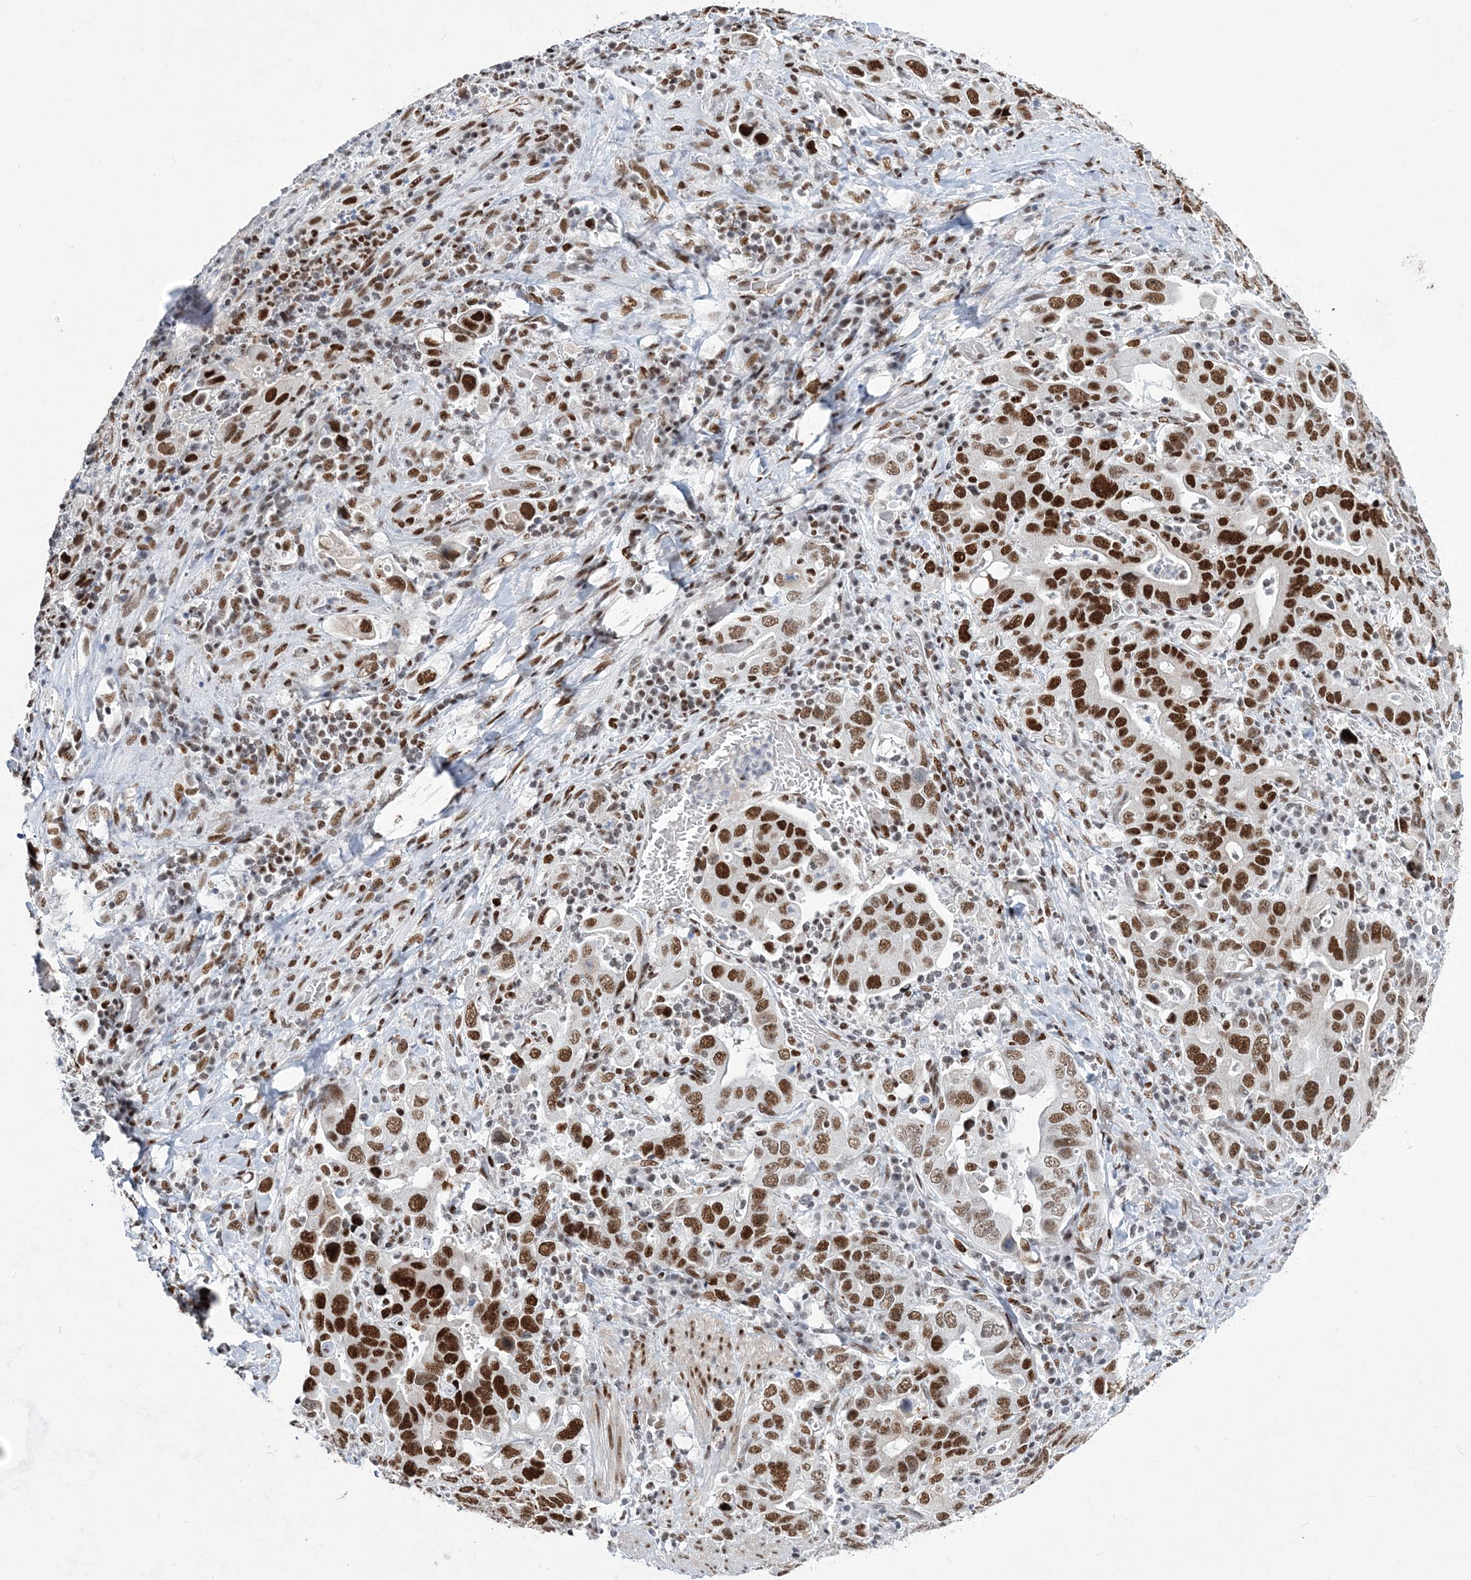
{"staining": {"intensity": "strong", "quantity": ">75%", "location": "nuclear"}, "tissue": "stomach cancer", "cell_type": "Tumor cells", "image_type": "cancer", "snomed": [{"axis": "morphology", "description": "Adenocarcinoma, NOS"}, {"axis": "topography", "description": "Stomach, upper"}], "caption": "A high-resolution image shows IHC staining of adenocarcinoma (stomach), which exhibits strong nuclear positivity in about >75% of tumor cells.", "gene": "ZBTB7A", "patient": {"sex": "male", "age": 62}}